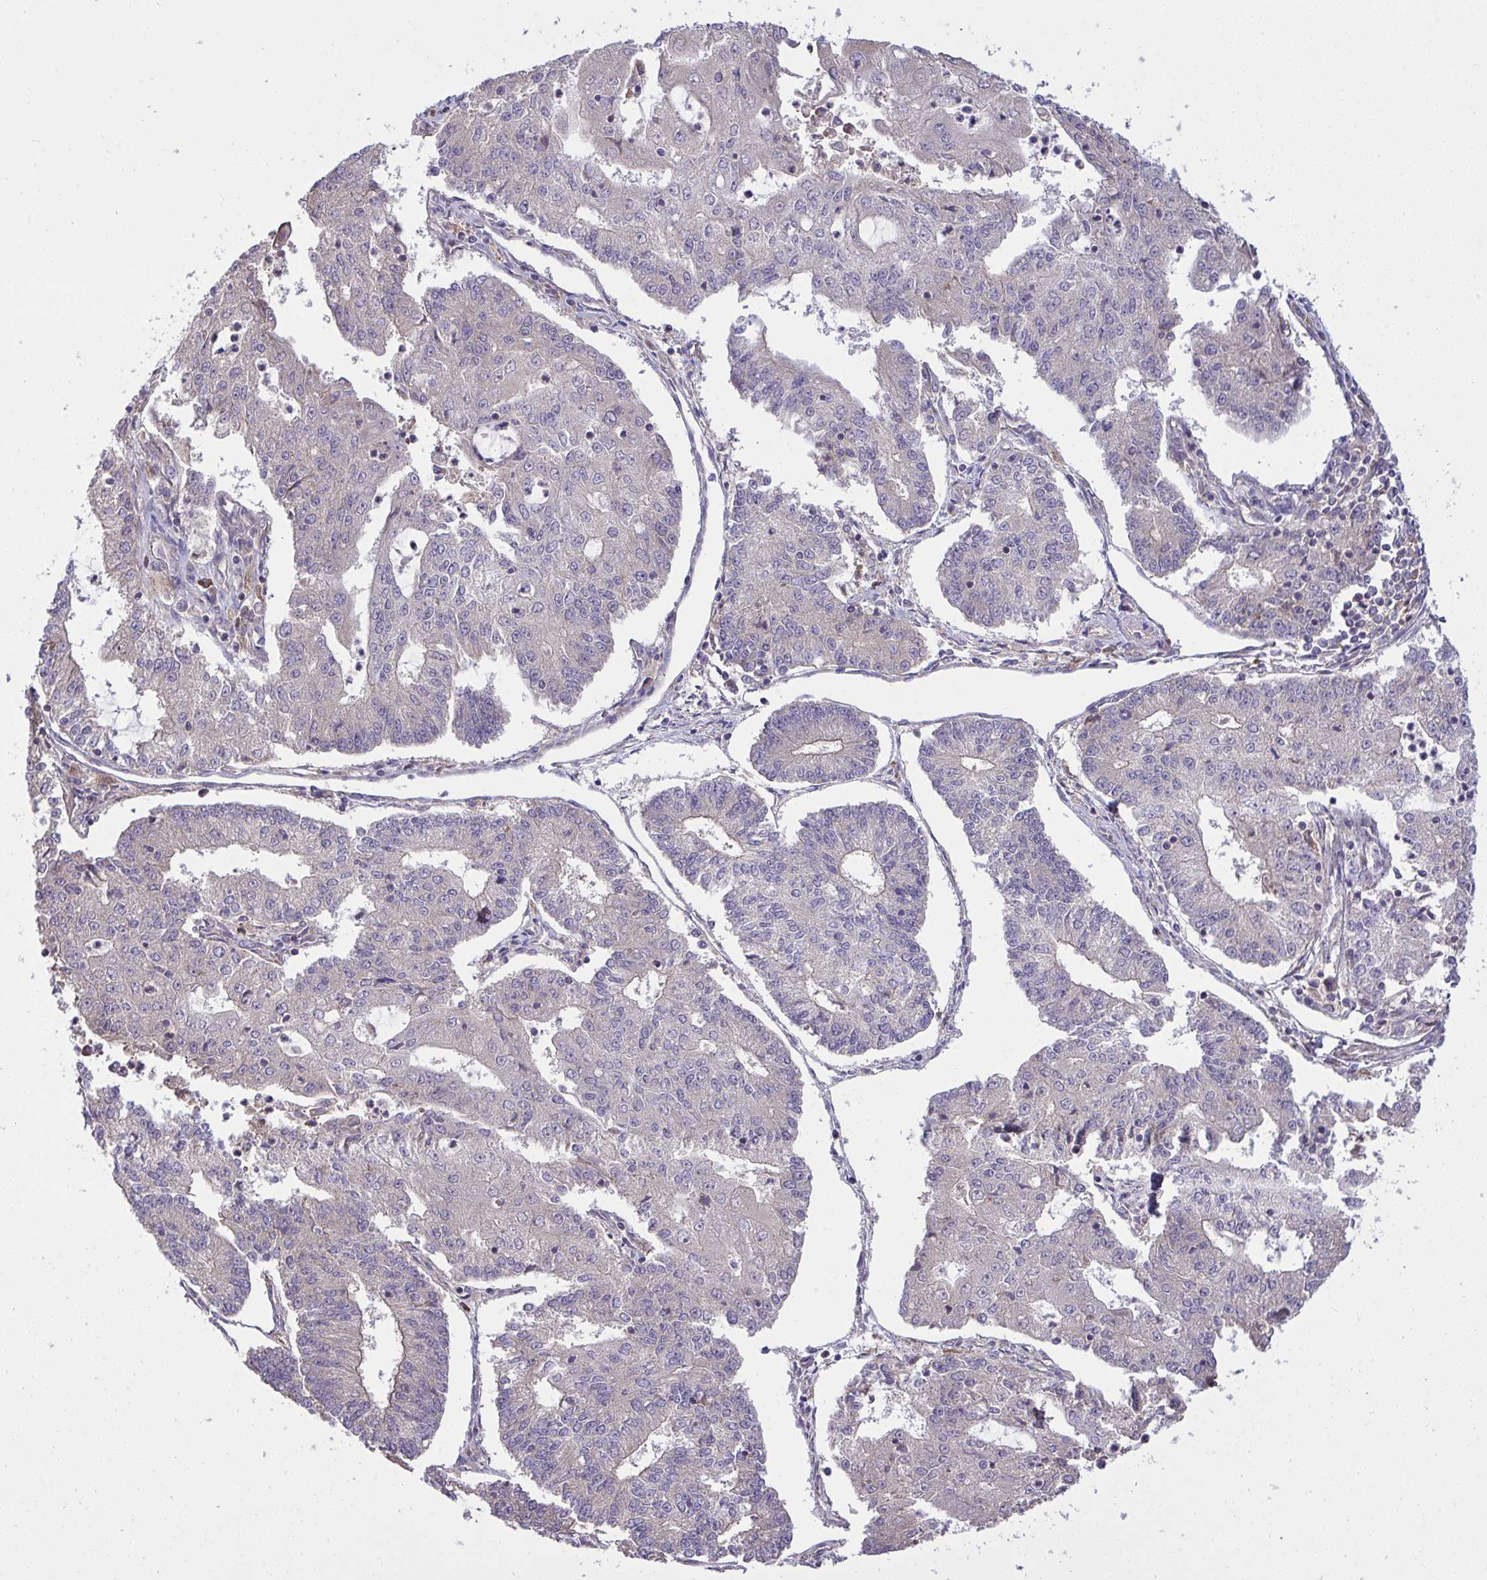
{"staining": {"intensity": "negative", "quantity": "none", "location": "none"}, "tissue": "endometrial cancer", "cell_type": "Tumor cells", "image_type": "cancer", "snomed": [{"axis": "morphology", "description": "Adenocarcinoma, NOS"}, {"axis": "topography", "description": "Endometrium"}], "caption": "Immunohistochemical staining of endometrial cancer (adenocarcinoma) displays no significant staining in tumor cells.", "gene": "GRB14", "patient": {"sex": "female", "age": 56}}